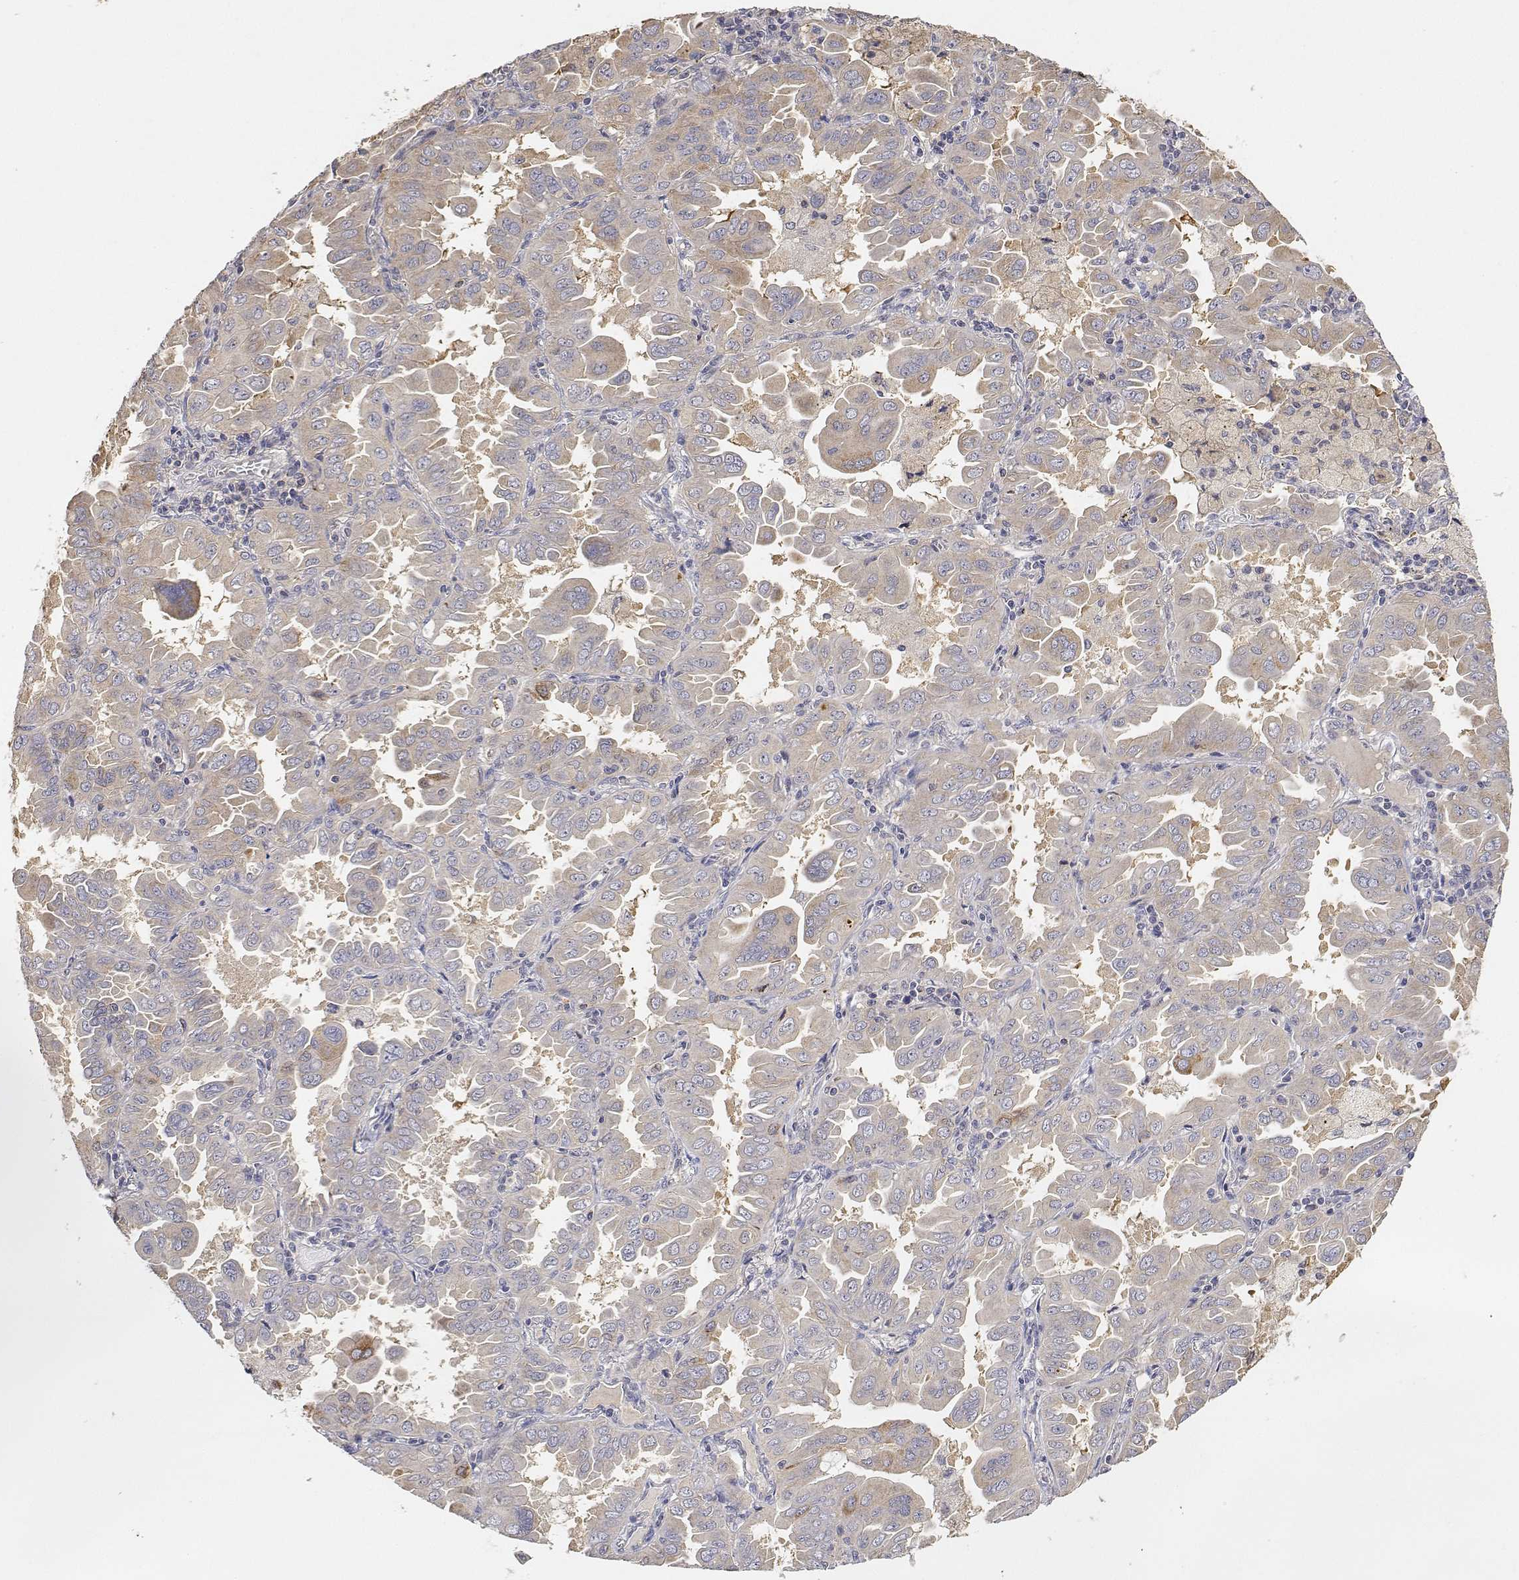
{"staining": {"intensity": "moderate", "quantity": "<25%", "location": "cytoplasmic/membranous"}, "tissue": "lung cancer", "cell_type": "Tumor cells", "image_type": "cancer", "snomed": [{"axis": "morphology", "description": "Adenocarcinoma, NOS"}, {"axis": "topography", "description": "Lung"}], "caption": "Lung cancer (adenocarcinoma) stained for a protein (brown) shows moderate cytoplasmic/membranous positive positivity in approximately <25% of tumor cells.", "gene": "LONRF3", "patient": {"sex": "male", "age": 64}}